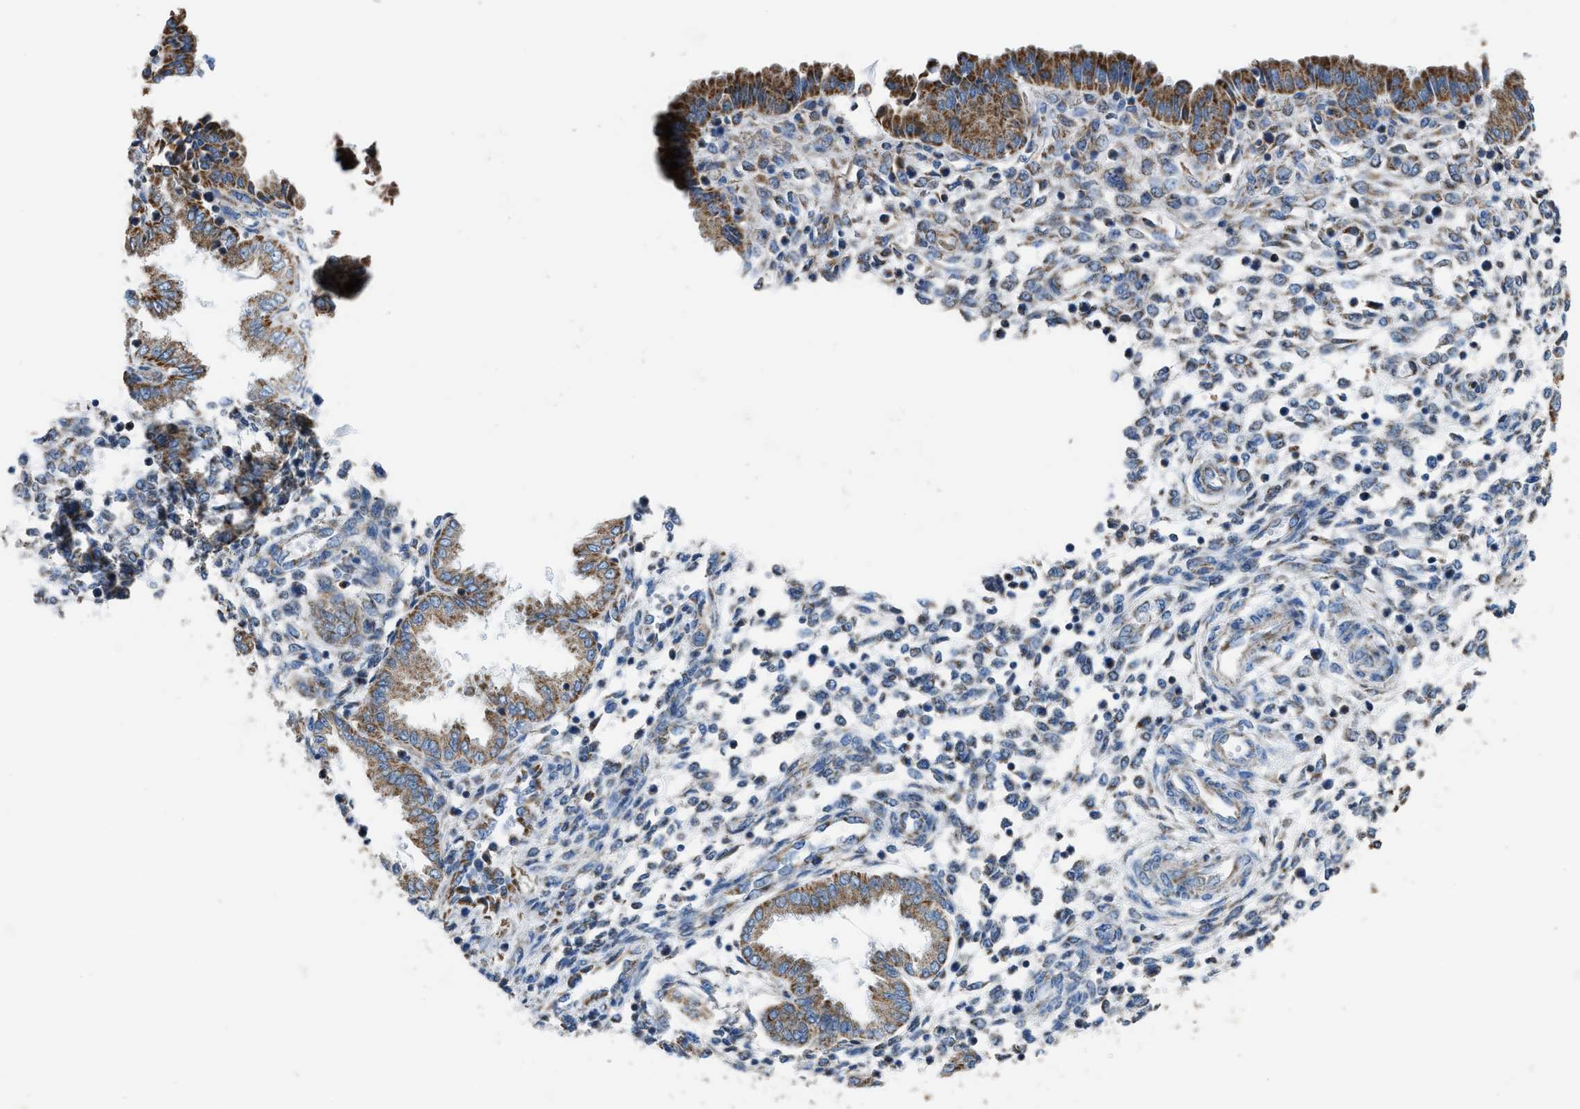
{"staining": {"intensity": "moderate", "quantity": "<25%", "location": "cytoplasmic/membranous"}, "tissue": "endometrium", "cell_type": "Cells in endometrial stroma", "image_type": "normal", "snomed": [{"axis": "morphology", "description": "Normal tissue, NOS"}, {"axis": "topography", "description": "Endometrium"}], "caption": "Normal endometrium demonstrates moderate cytoplasmic/membranous expression in approximately <25% of cells in endometrial stroma.", "gene": "ETFB", "patient": {"sex": "female", "age": 33}}